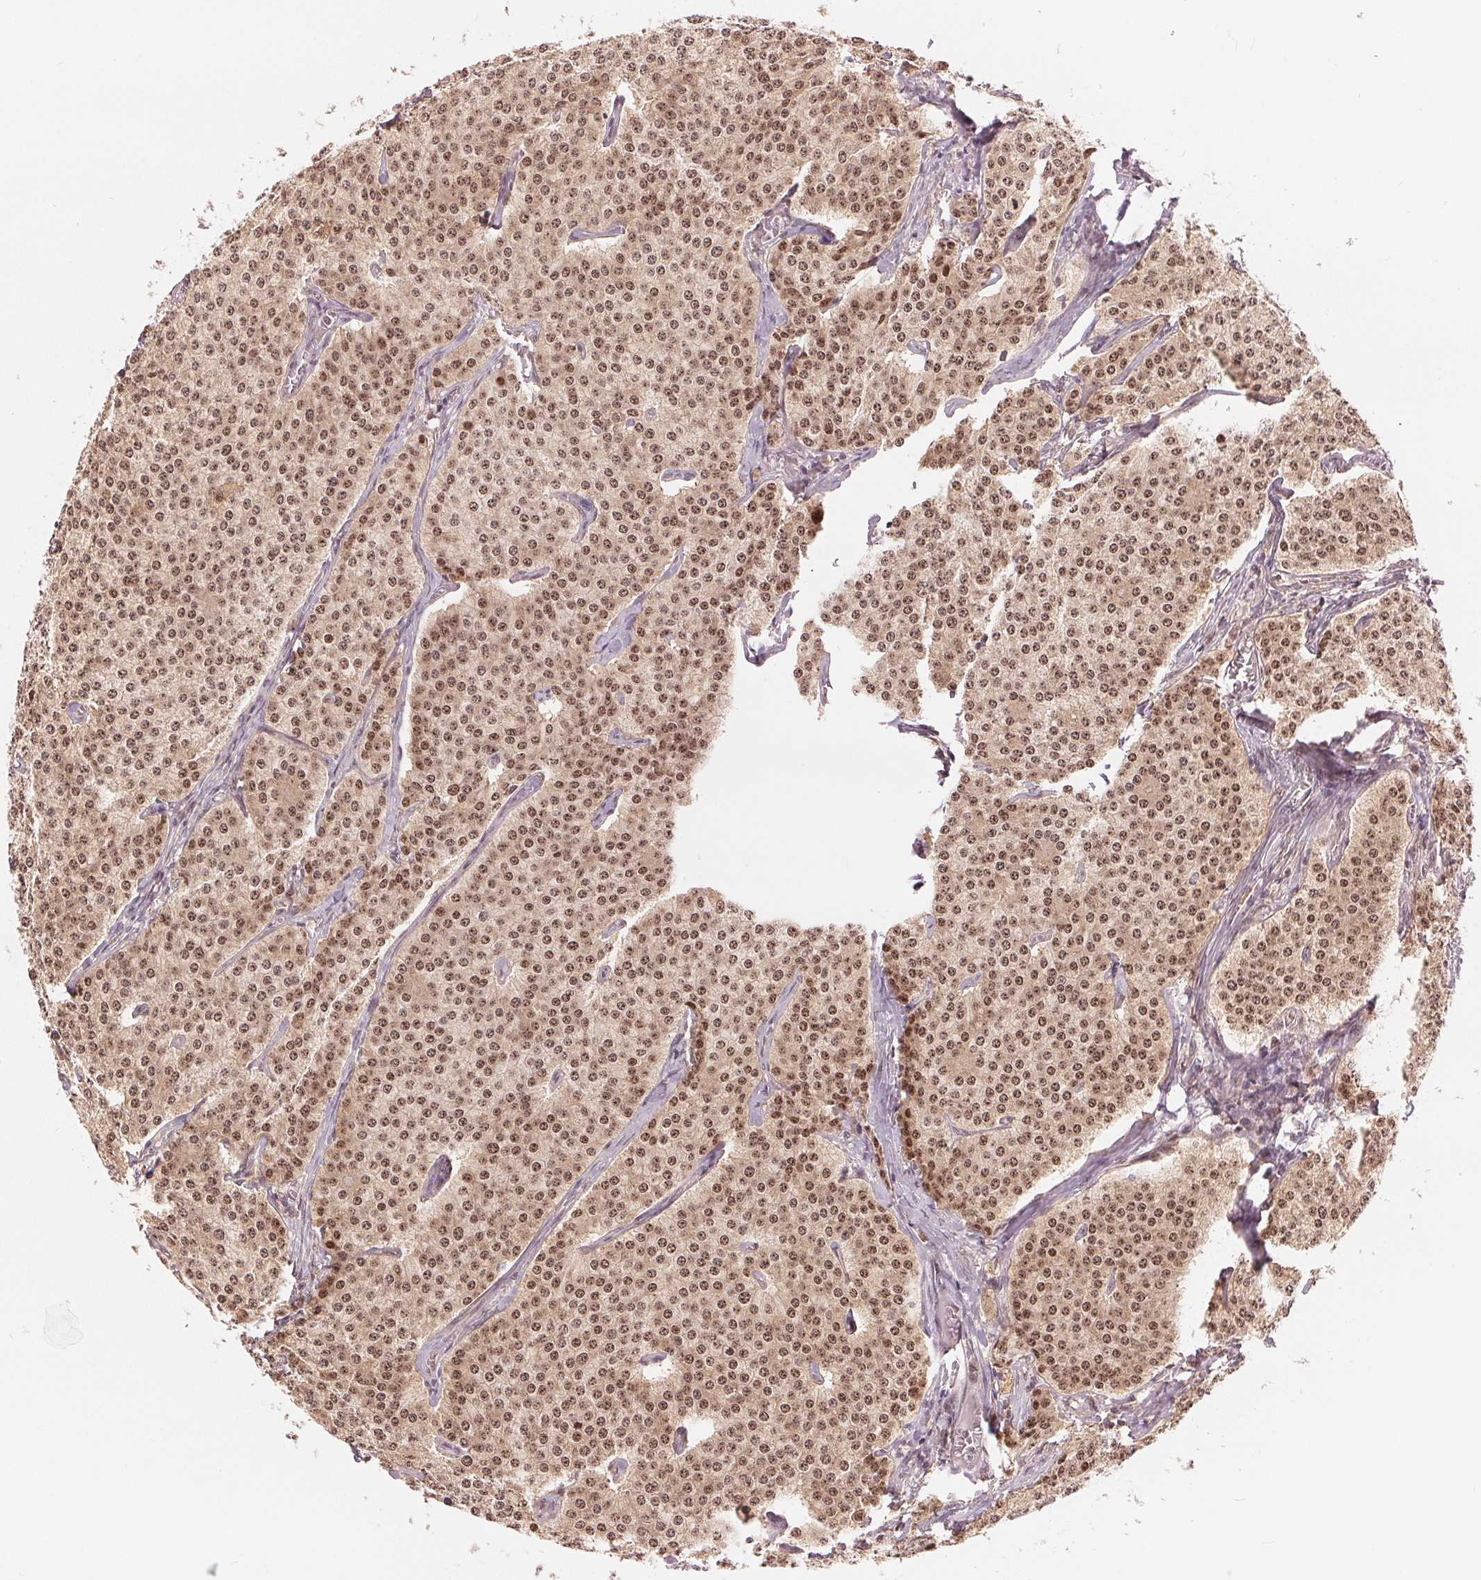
{"staining": {"intensity": "moderate", "quantity": ">75%", "location": "nuclear"}, "tissue": "carcinoid", "cell_type": "Tumor cells", "image_type": "cancer", "snomed": [{"axis": "morphology", "description": "Carcinoid, malignant, NOS"}, {"axis": "topography", "description": "Small intestine"}], "caption": "Malignant carcinoid tissue demonstrates moderate nuclear staining in approximately >75% of tumor cells", "gene": "ERI3", "patient": {"sex": "female", "age": 64}}